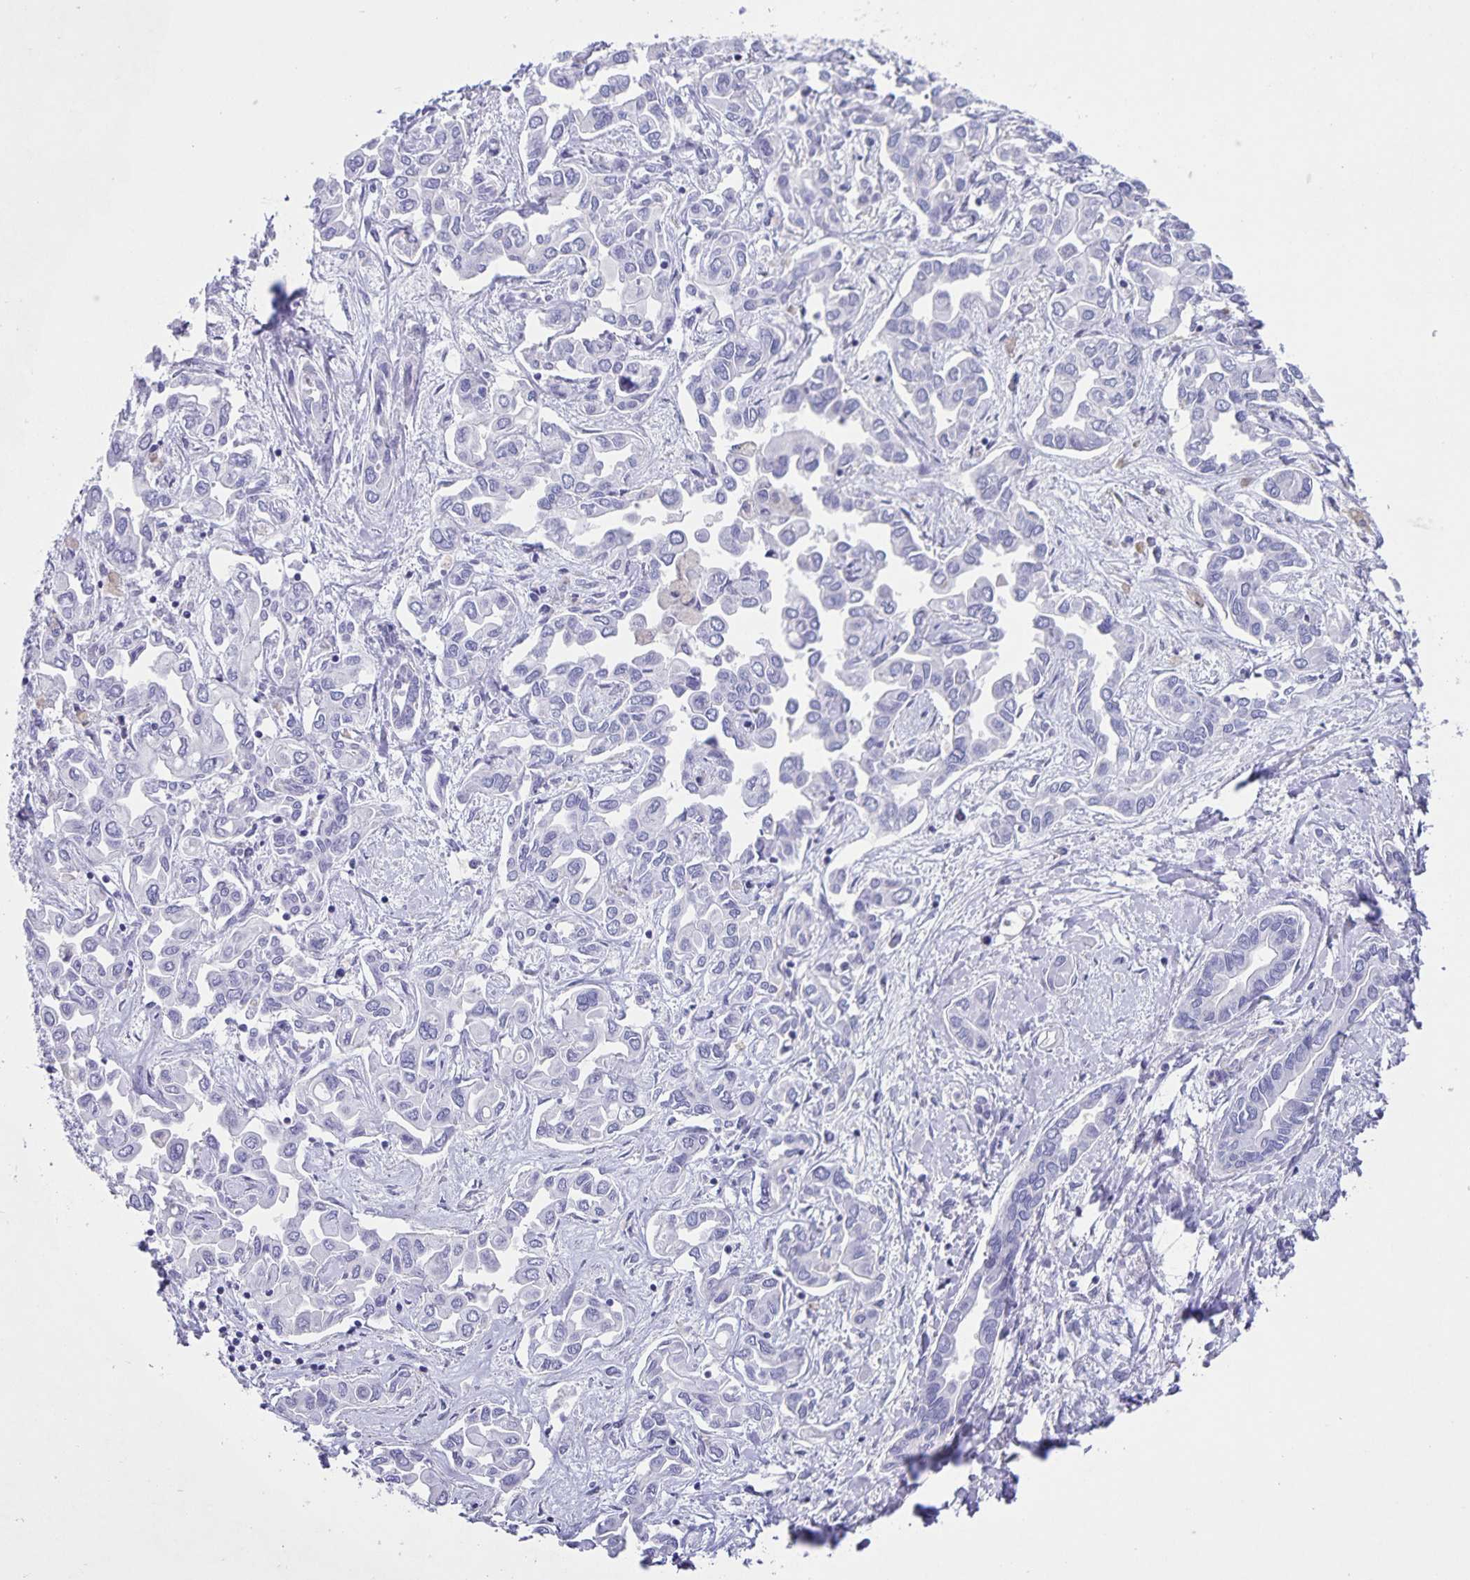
{"staining": {"intensity": "negative", "quantity": "none", "location": "none"}, "tissue": "liver cancer", "cell_type": "Tumor cells", "image_type": "cancer", "snomed": [{"axis": "morphology", "description": "Cholangiocarcinoma"}, {"axis": "topography", "description": "Liver"}], "caption": "Immunohistochemistry image of human liver cancer stained for a protein (brown), which displays no expression in tumor cells.", "gene": "UBQLN3", "patient": {"sex": "female", "age": 64}}